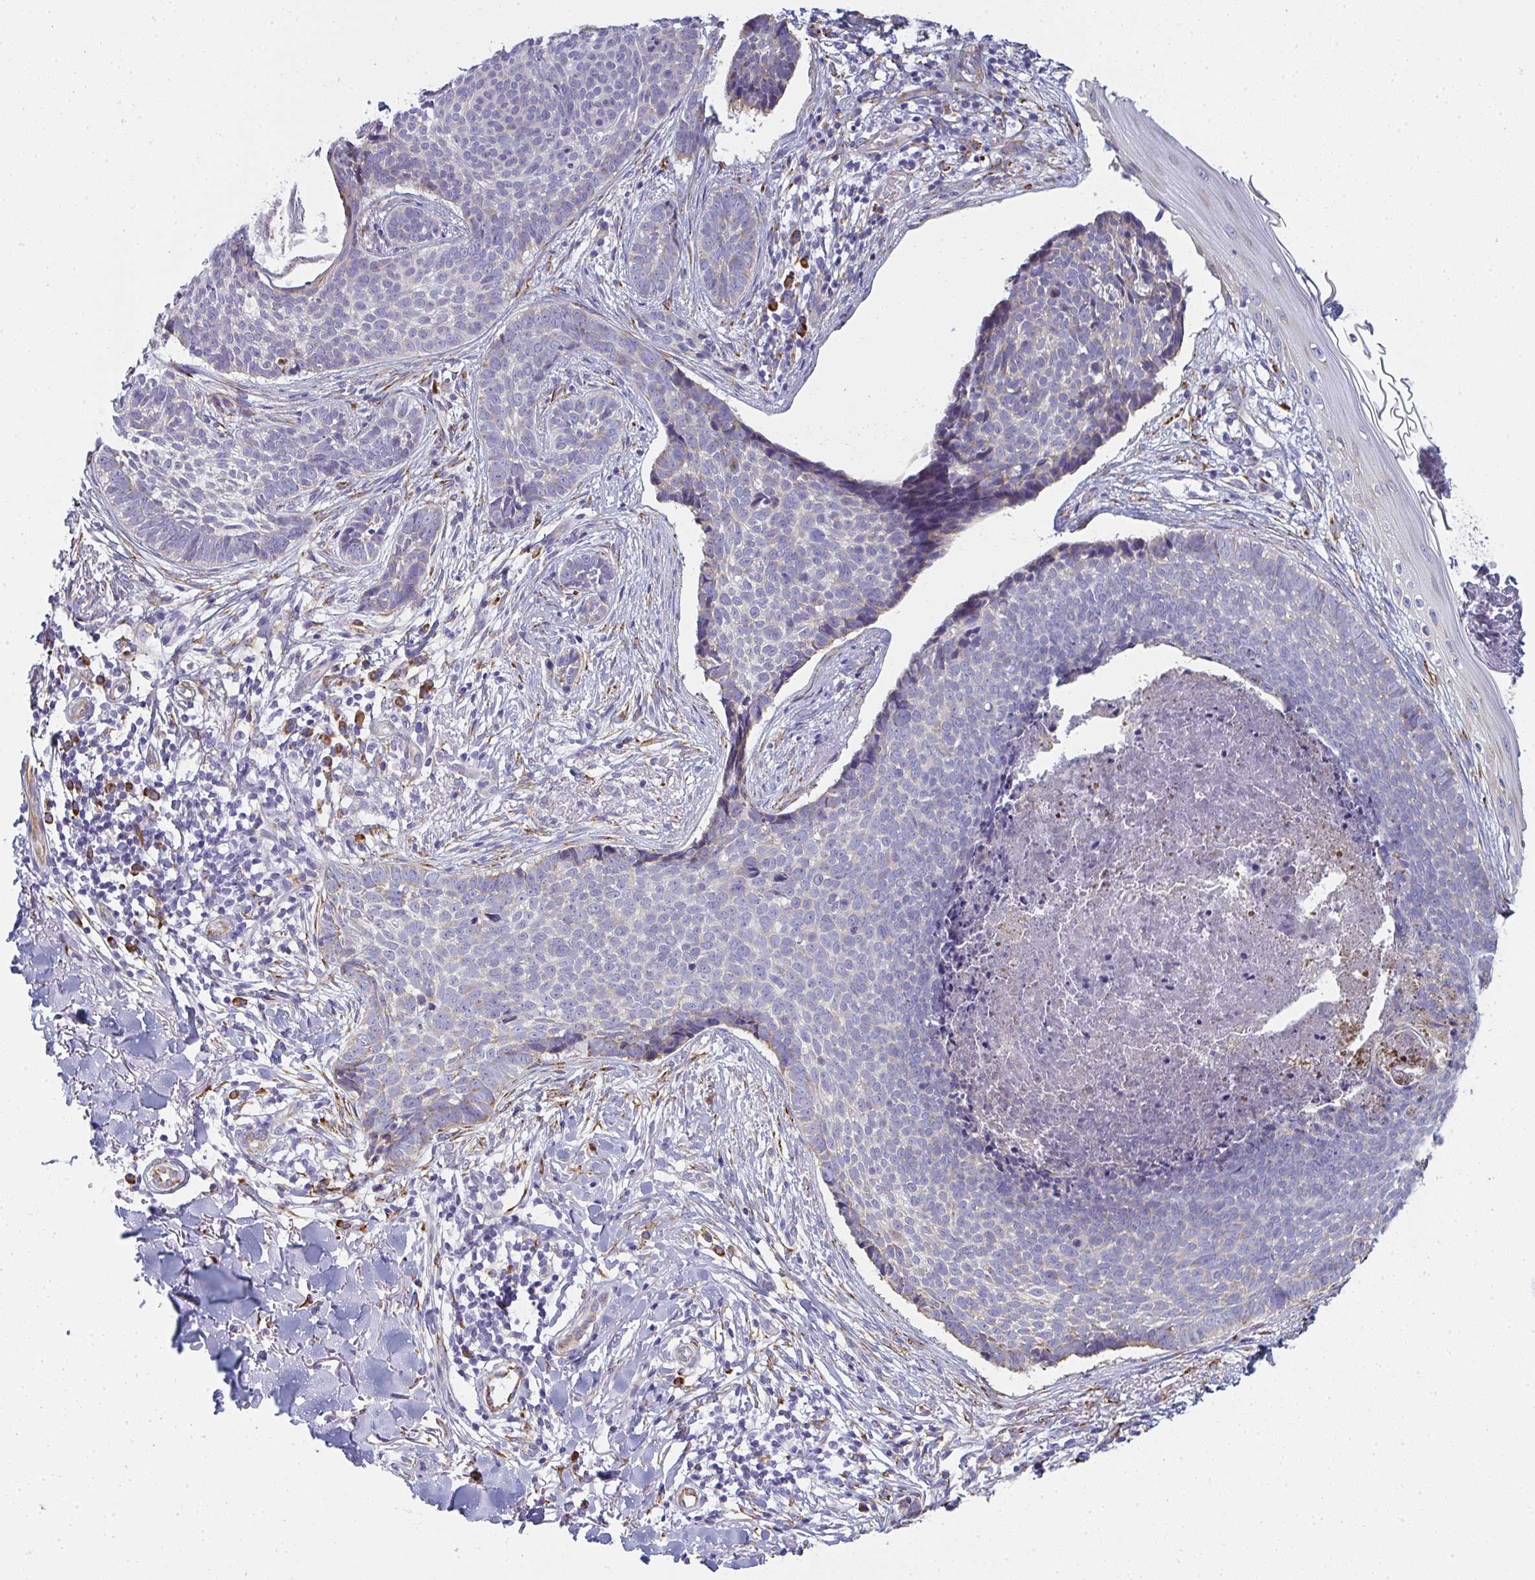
{"staining": {"intensity": "weak", "quantity": "<25%", "location": "cytoplasmic/membranous"}, "tissue": "skin cancer", "cell_type": "Tumor cells", "image_type": "cancer", "snomed": [{"axis": "morphology", "description": "Basal cell carcinoma"}, {"axis": "topography", "description": "Skin"}, {"axis": "topography", "description": "Skin of back"}], "caption": "This is a histopathology image of immunohistochemistry staining of basal cell carcinoma (skin), which shows no positivity in tumor cells.", "gene": "SHROOM1", "patient": {"sex": "male", "age": 81}}